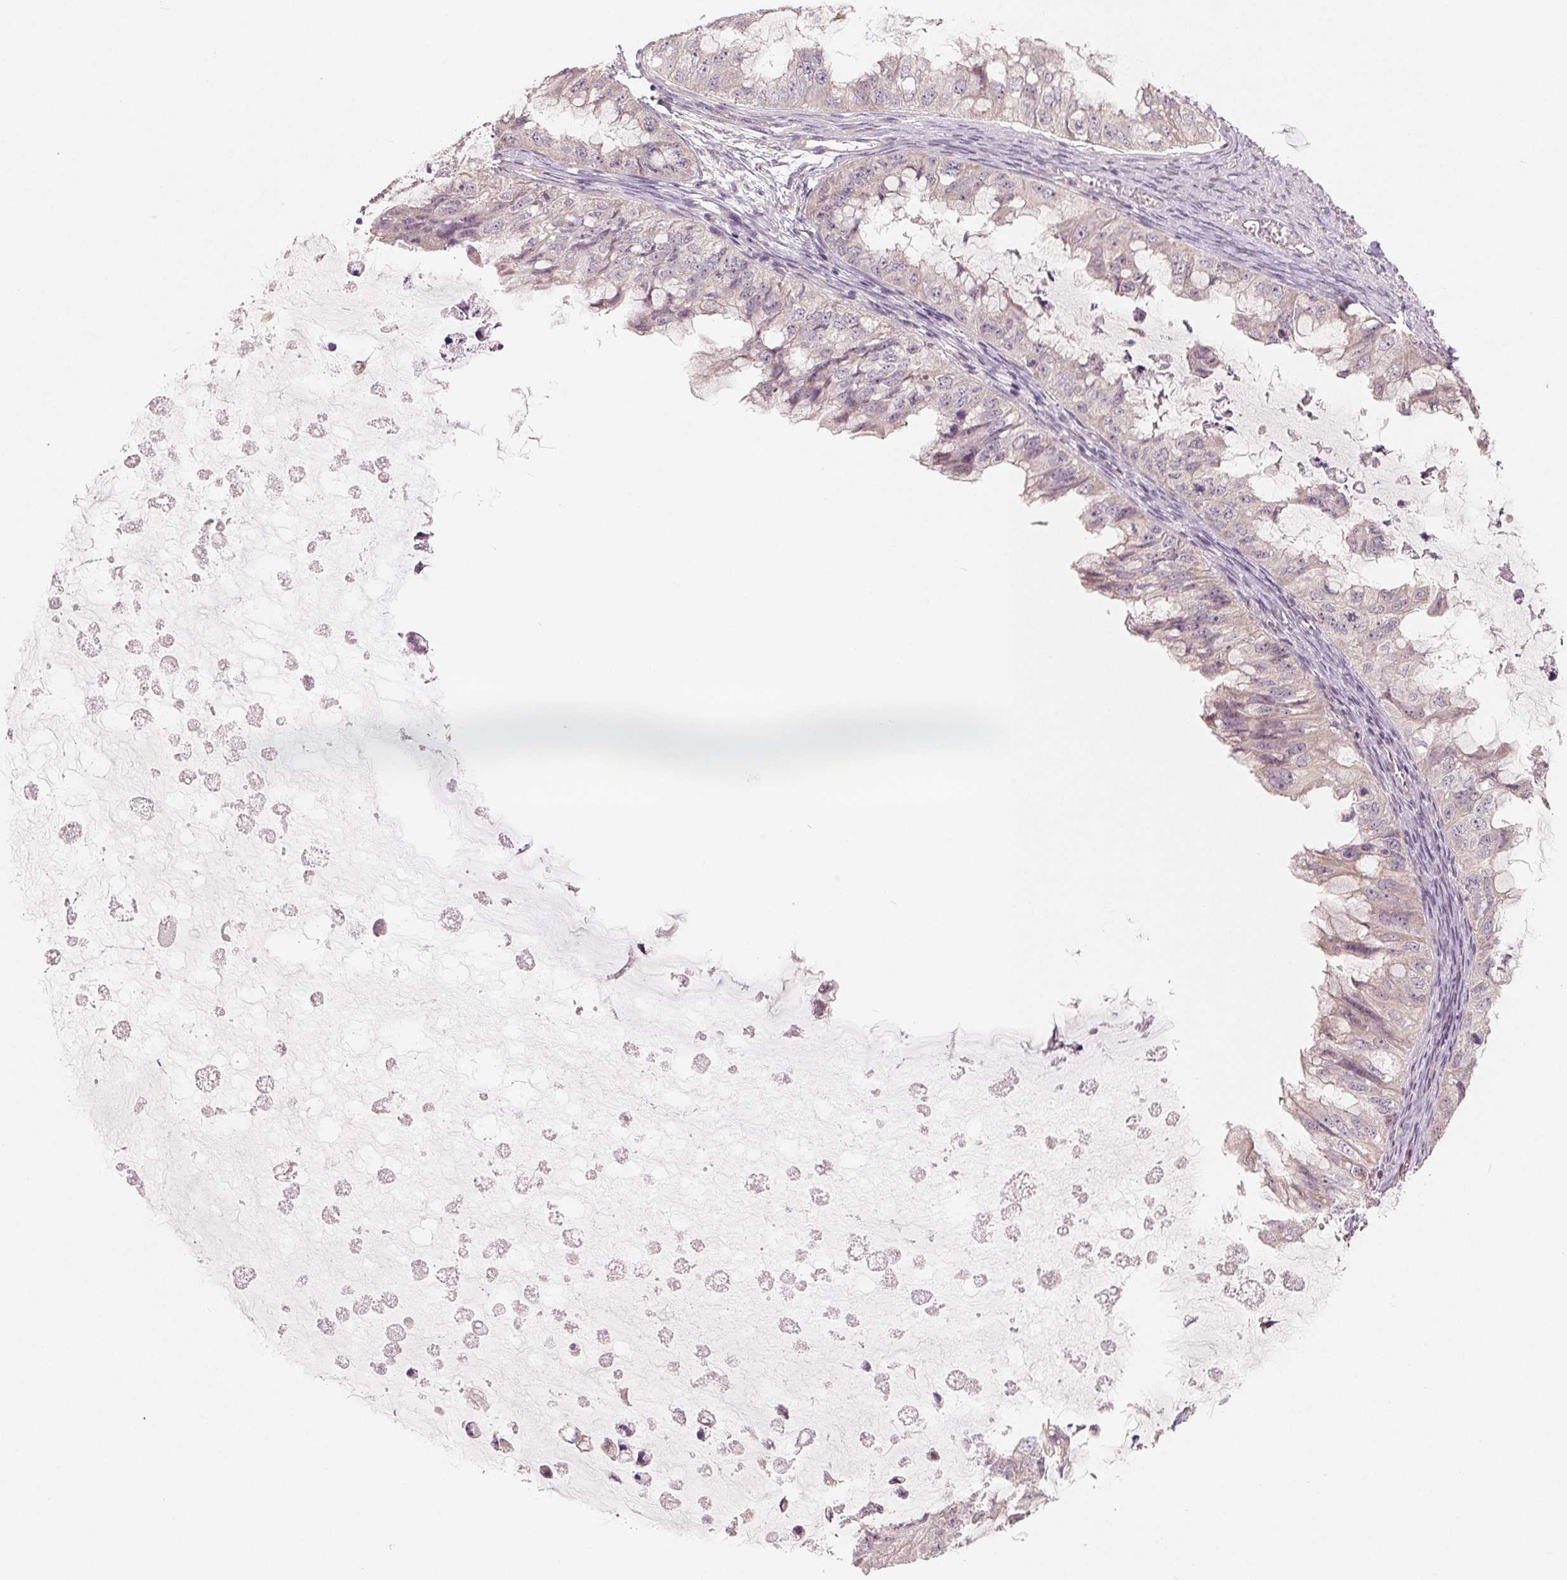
{"staining": {"intensity": "negative", "quantity": "none", "location": "none"}, "tissue": "ovarian cancer", "cell_type": "Tumor cells", "image_type": "cancer", "snomed": [{"axis": "morphology", "description": "Cystadenocarcinoma, mucinous, NOS"}, {"axis": "topography", "description": "Ovary"}], "caption": "Image shows no protein expression in tumor cells of ovarian mucinous cystadenocarcinoma tissue. (Brightfield microscopy of DAB immunohistochemistry (IHC) at high magnification).", "gene": "AQP8", "patient": {"sex": "female", "age": 72}}